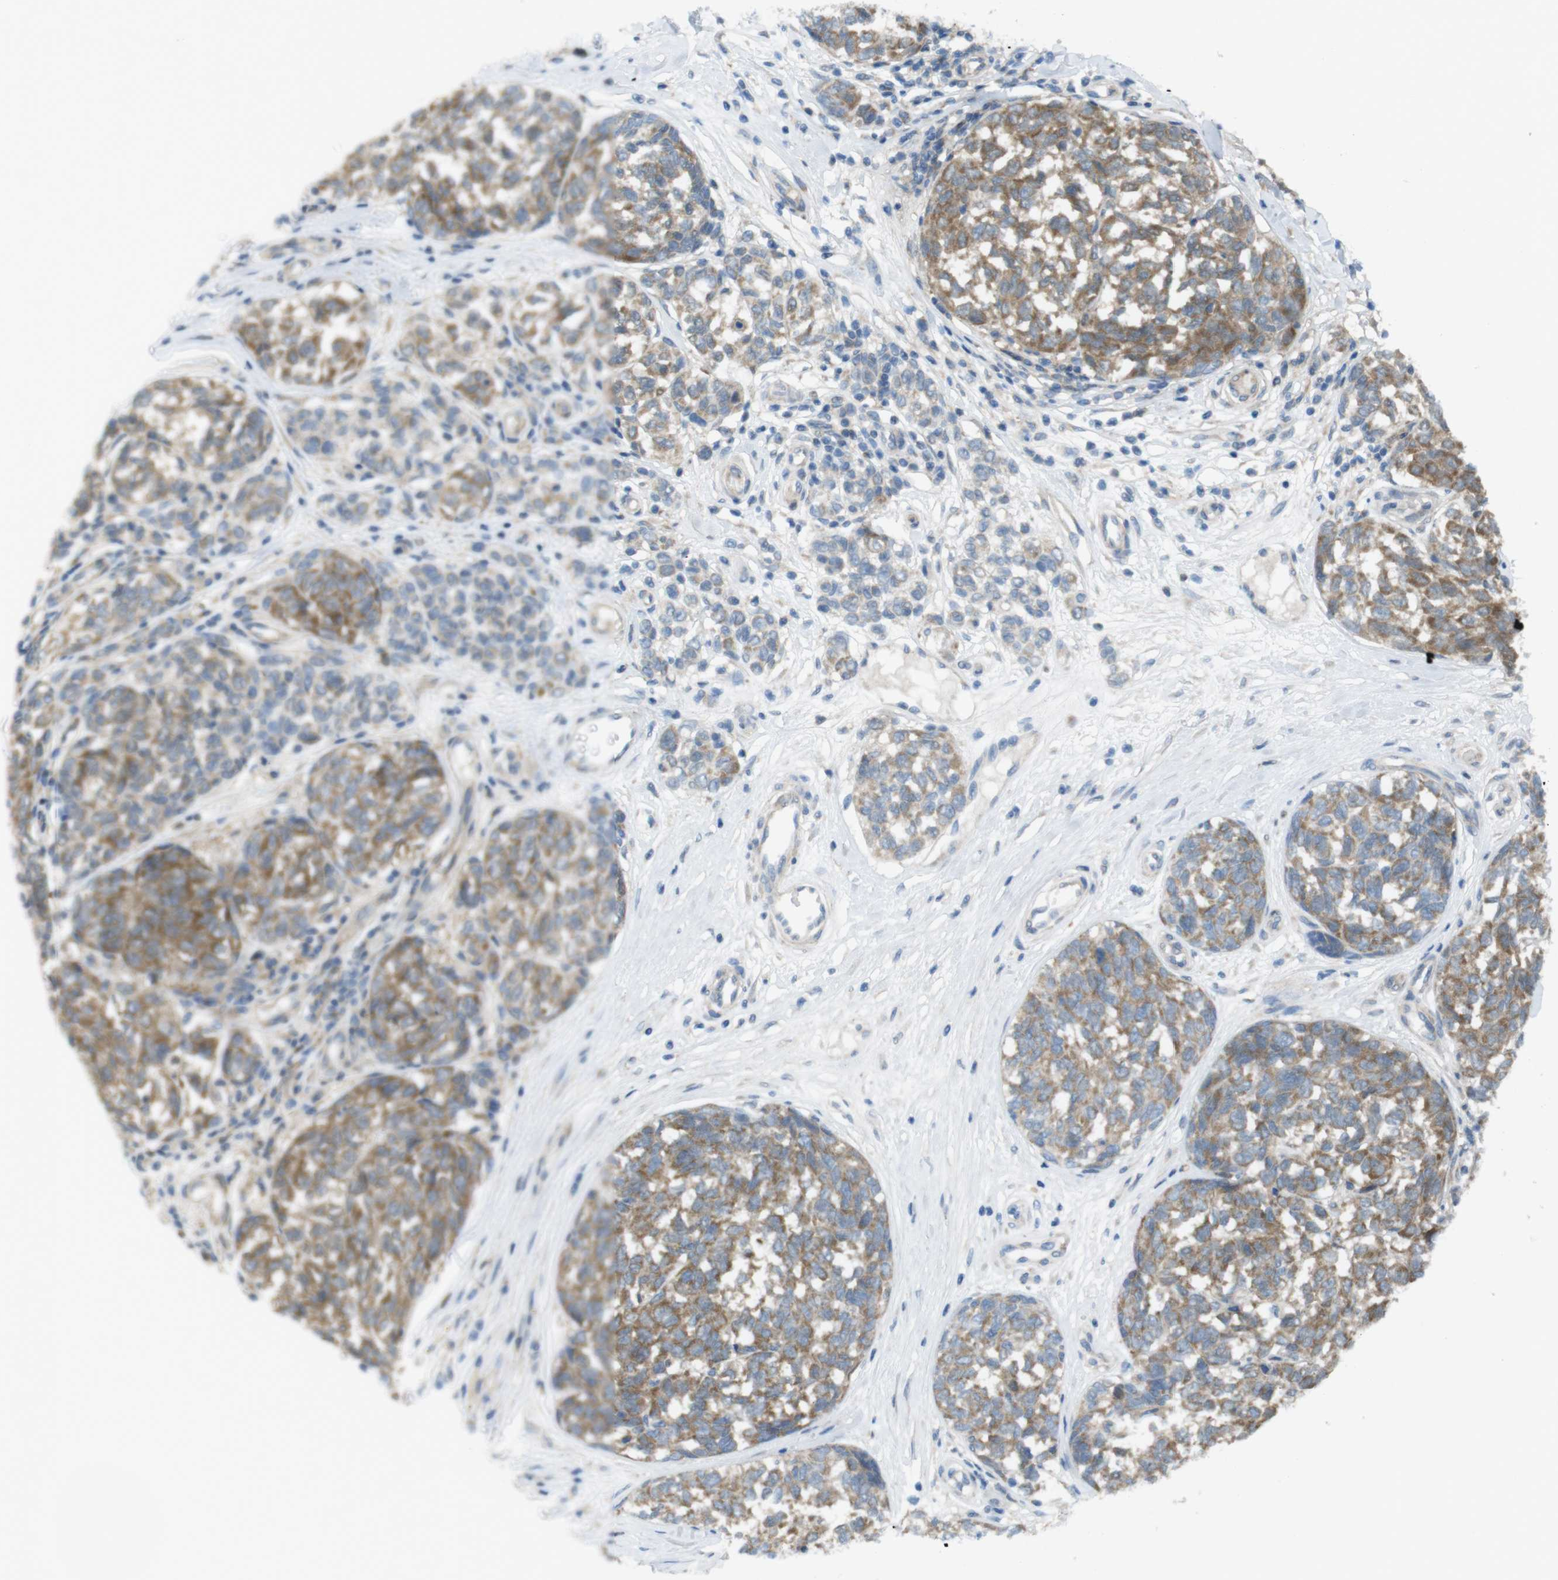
{"staining": {"intensity": "moderate", "quantity": ">75%", "location": "cytoplasmic/membranous"}, "tissue": "melanoma", "cell_type": "Tumor cells", "image_type": "cancer", "snomed": [{"axis": "morphology", "description": "Malignant melanoma, NOS"}, {"axis": "topography", "description": "Skin"}], "caption": "Immunohistochemical staining of malignant melanoma reveals medium levels of moderate cytoplasmic/membranous expression in about >75% of tumor cells.", "gene": "MTHFD1", "patient": {"sex": "female", "age": 64}}